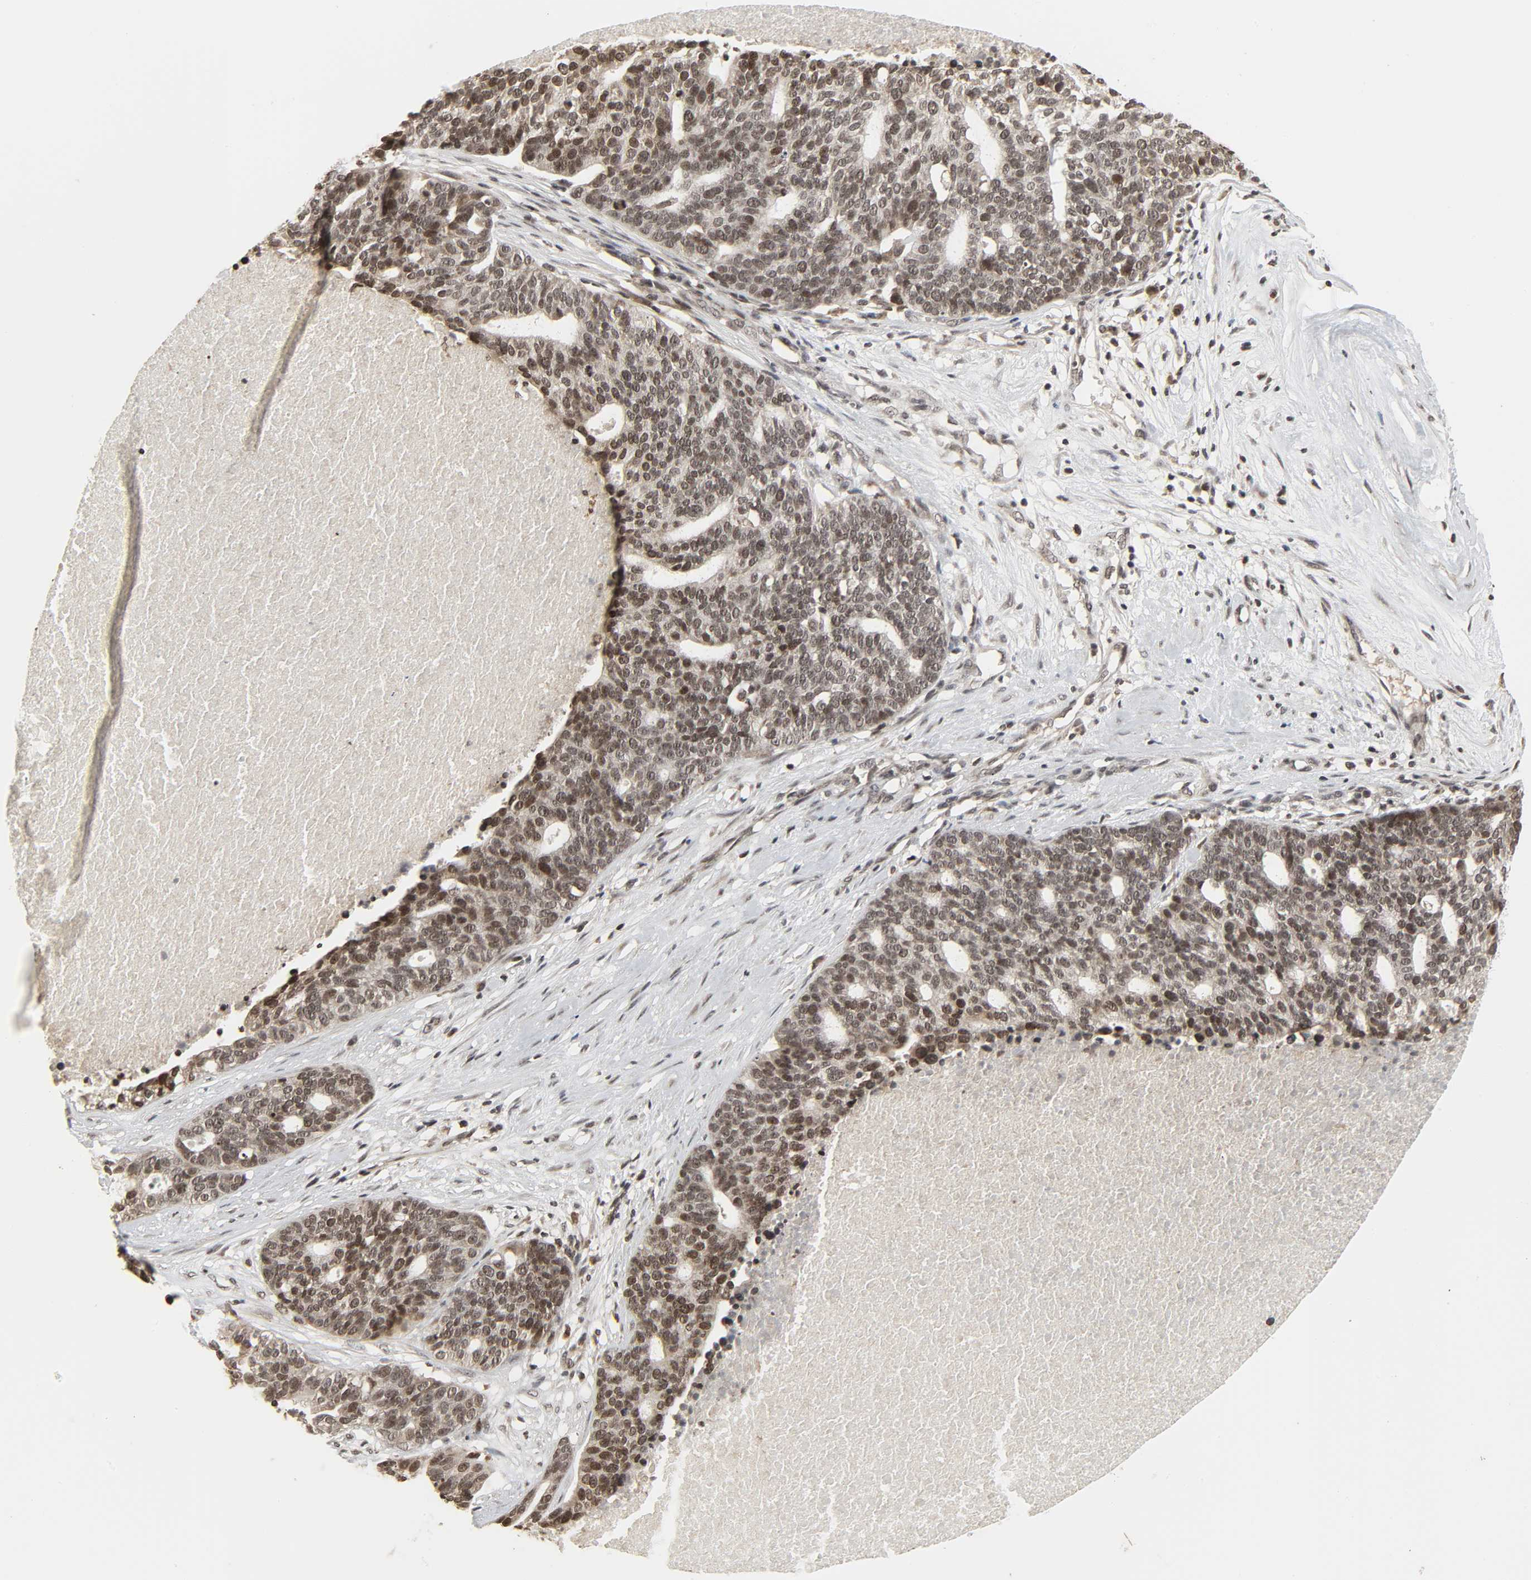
{"staining": {"intensity": "moderate", "quantity": "25%-75%", "location": "nuclear"}, "tissue": "ovarian cancer", "cell_type": "Tumor cells", "image_type": "cancer", "snomed": [{"axis": "morphology", "description": "Cystadenocarcinoma, serous, NOS"}, {"axis": "topography", "description": "Ovary"}], "caption": "Immunohistochemistry of serous cystadenocarcinoma (ovarian) demonstrates medium levels of moderate nuclear expression in approximately 25%-75% of tumor cells.", "gene": "XRCC1", "patient": {"sex": "female", "age": 59}}